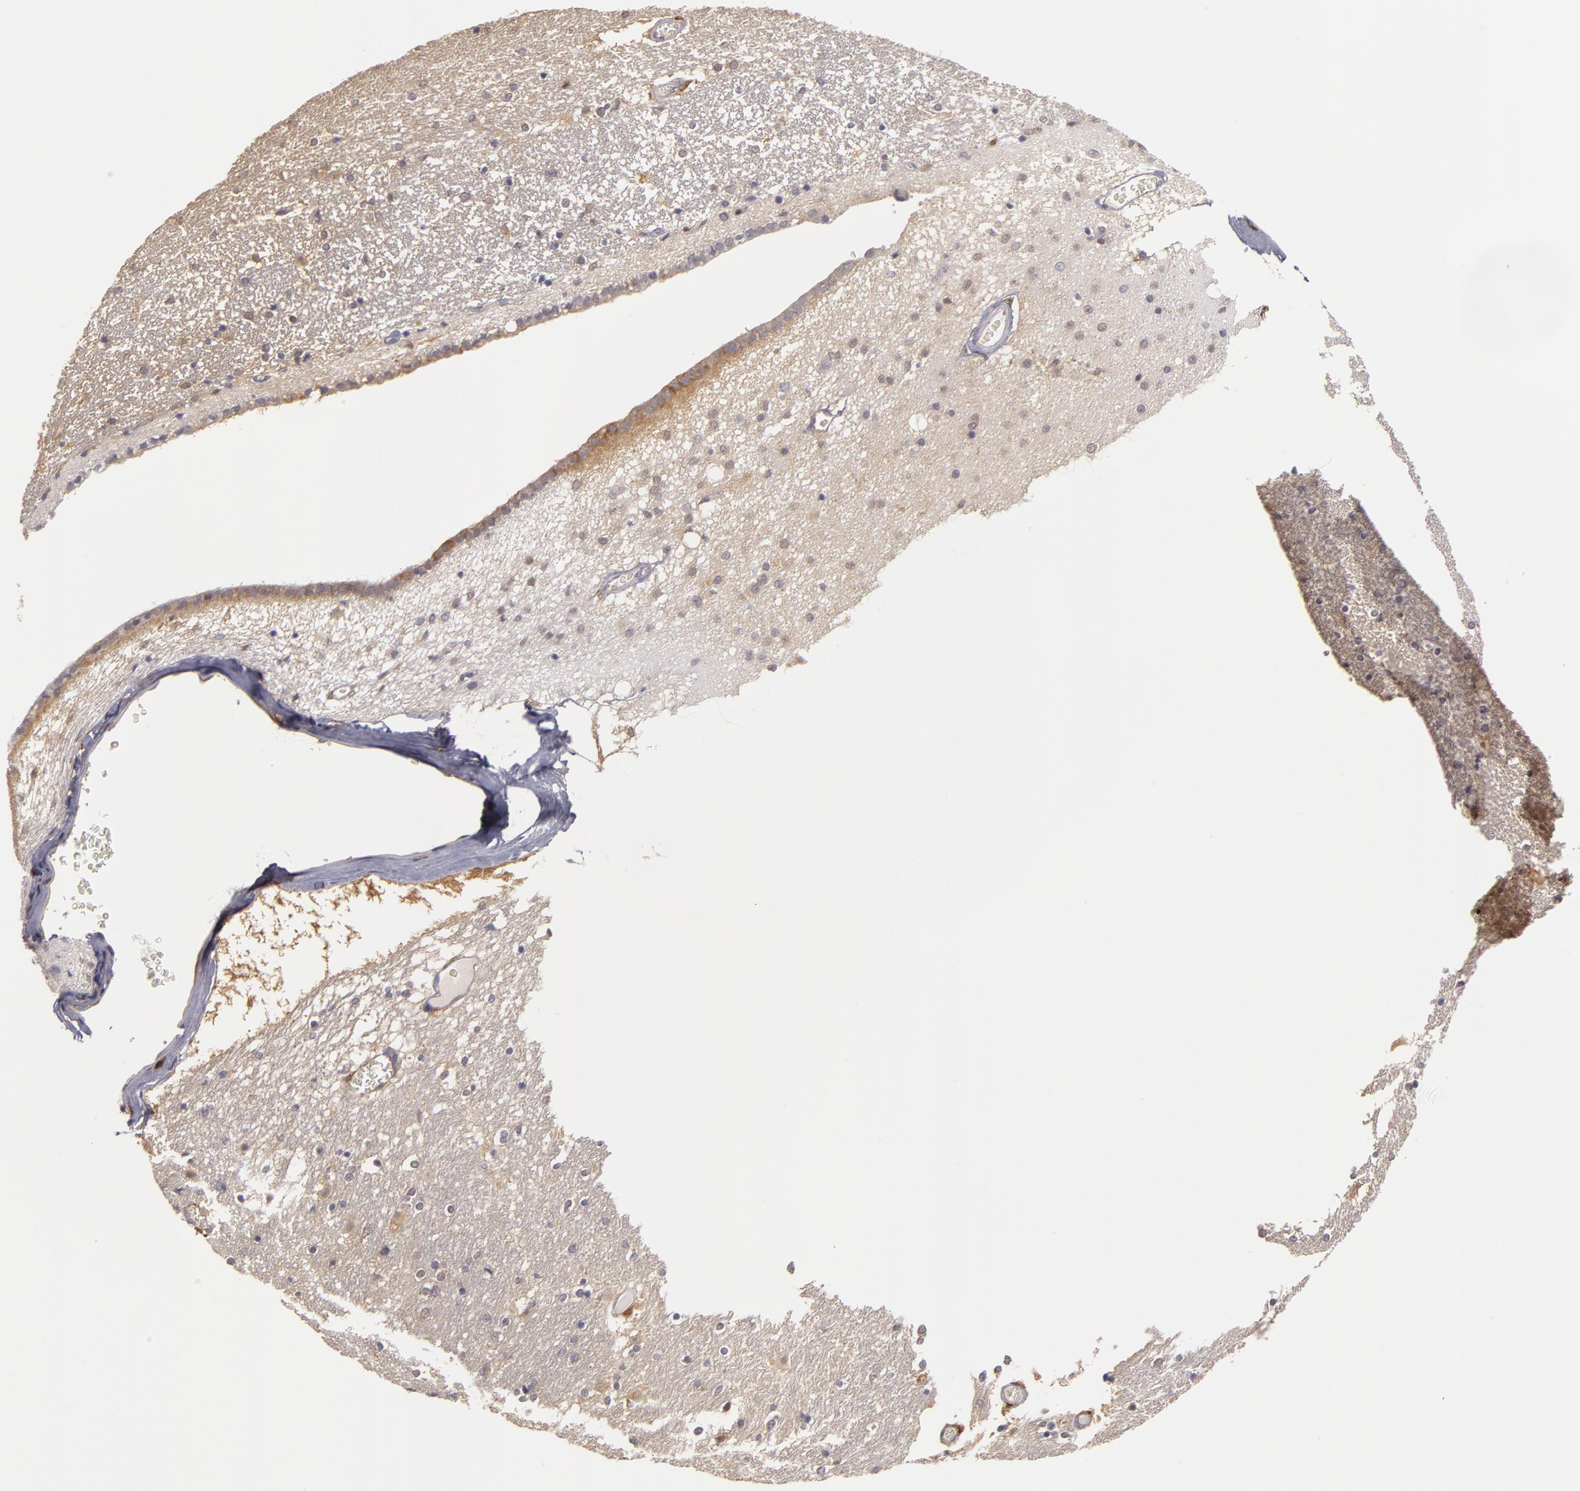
{"staining": {"intensity": "negative", "quantity": "none", "location": "none"}, "tissue": "hippocampus", "cell_type": "Glial cells", "image_type": "normal", "snomed": [{"axis": "morphology", "description": "Normal tissue, NOS"}, {"axis": "topography", "description": "Hippocampus"}], "caption": "DAB immunohistochemical staining of benign human hippocampus shows no significant positivity in glial cells.", "gene": "GNPDA1", "patient": {"sex": "female", "age": 54}}